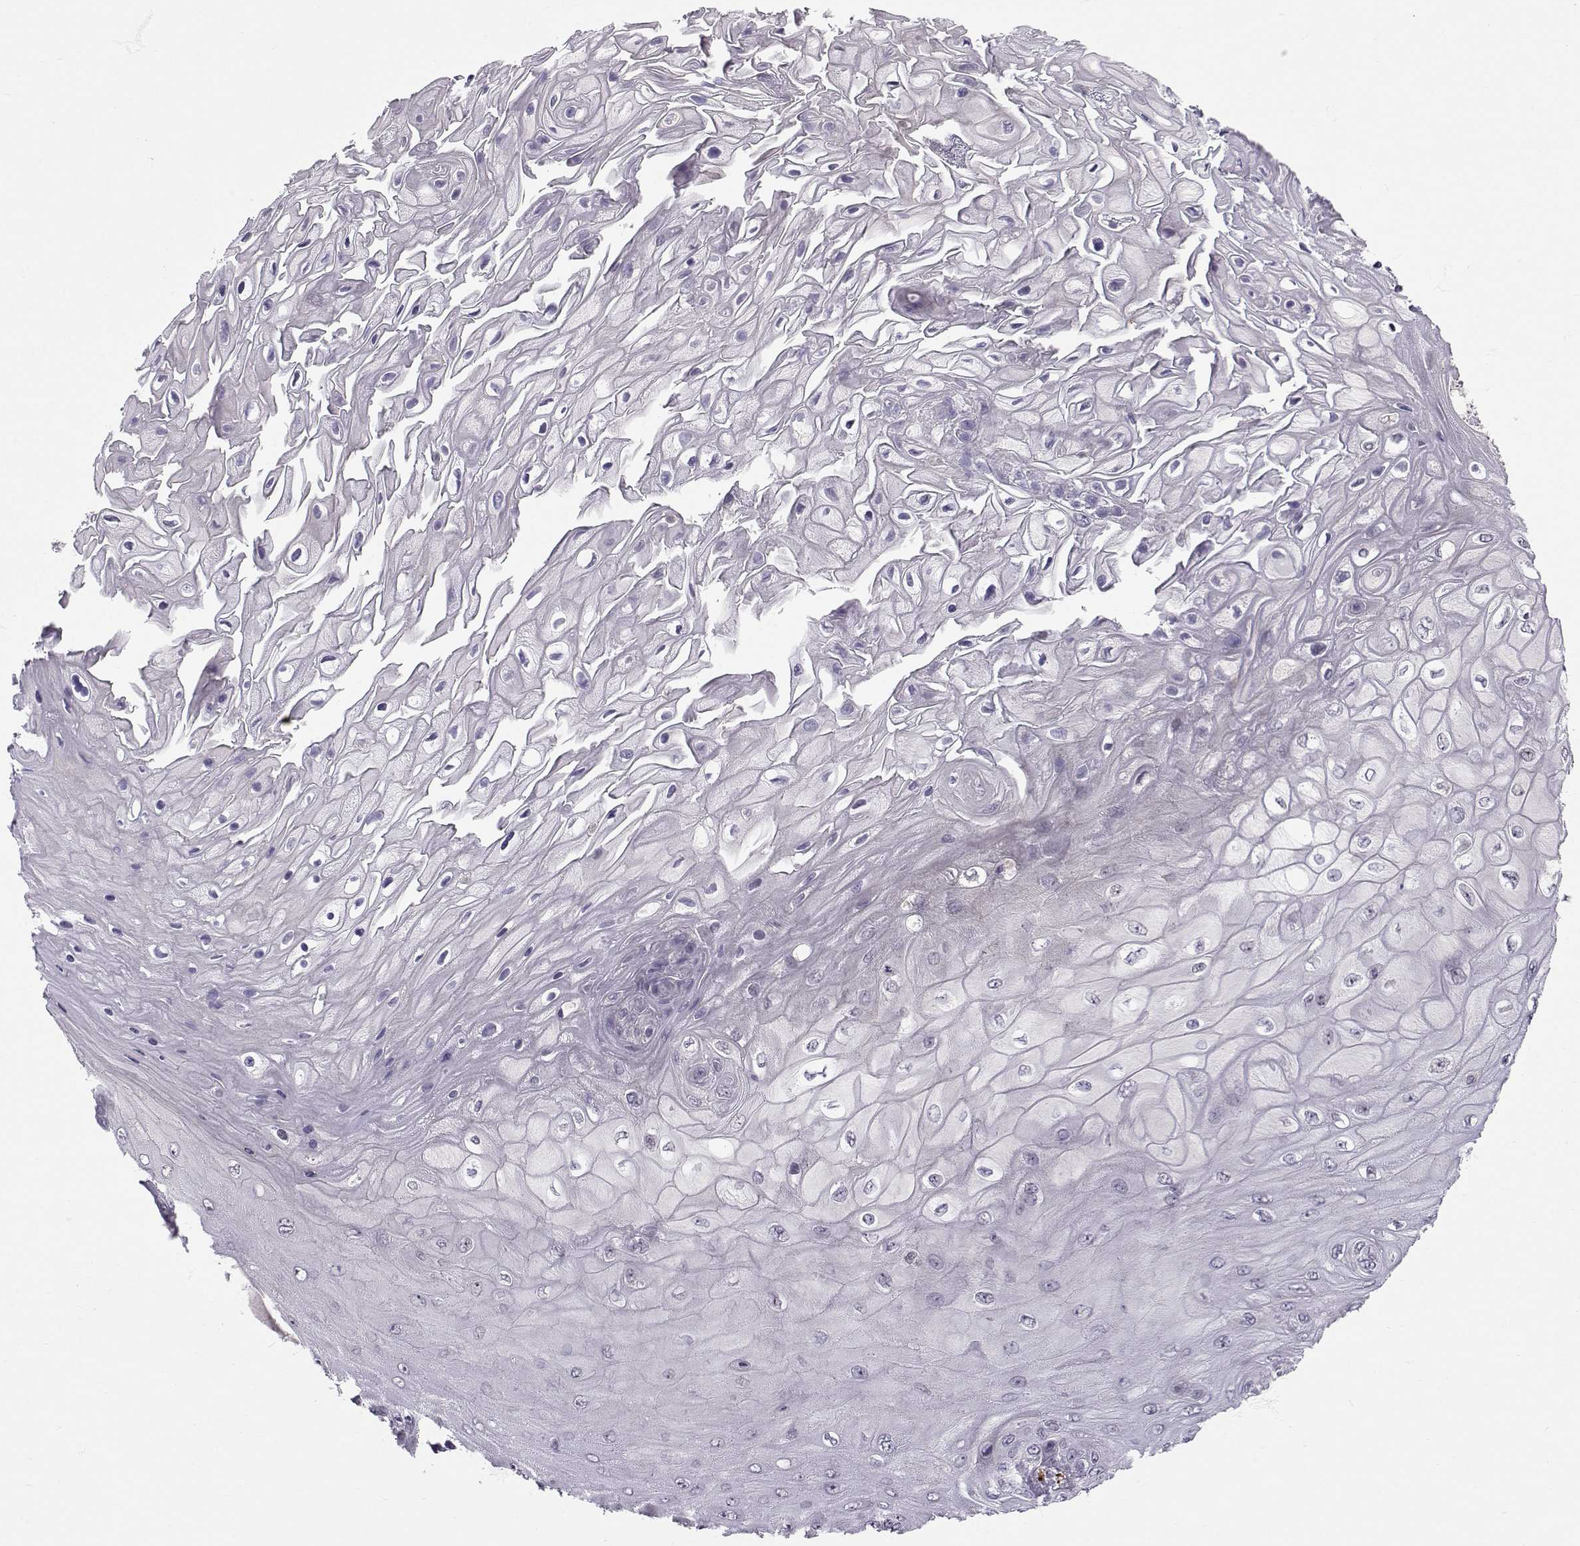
{"staining": {"intensity": "negative", "quantity": "none", "location": "none"}, "tissue": "skin cancer", "cell_type": "Tumor cells", "image_type": "cancer", "snomed": [{"axis": "morphology", "description": "Squamous cell carcinoma, NOS"}, {"axis": "topography", "description": "Skin"}], "caption": "There is no significant positivity in tumor cells of skin cancer. (Immunohistochemistry, brightfield microscopy, high magnification).", "gene": "SLC6A3", "patient": {"sex": "male", "age": 62}}